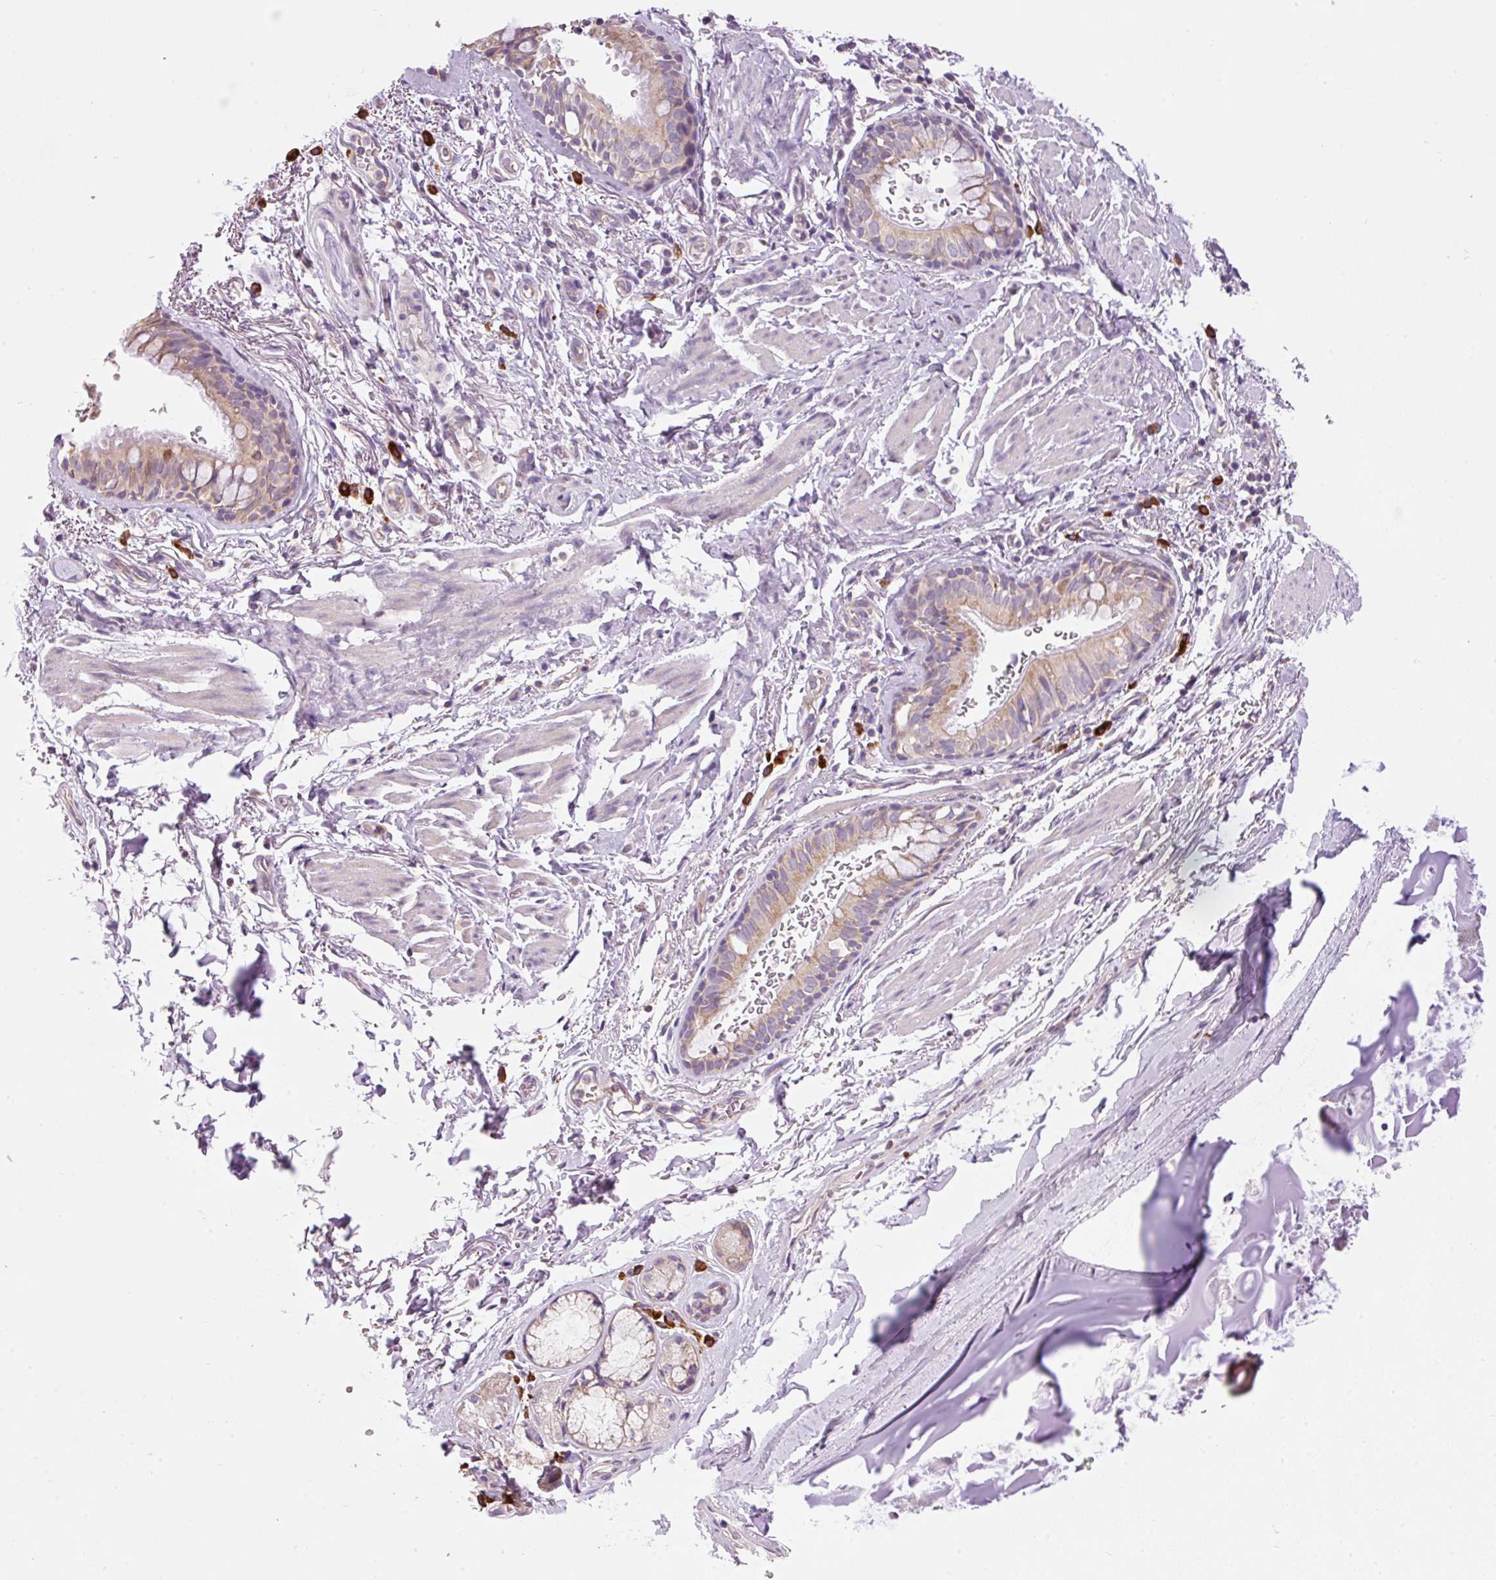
{"staining": {"intensity": "weak", "quantity": ">75%", "location": "cytoplasmic/membranous"}, "tissue": "bronchus", "cell_type": "Respiratory epithelial cells", "image_type": "normal", "snomed": [{"axis": "morphology", "description": "Normal tissue, NOS"}, {"axis": "topography", "description": "Bronchus"}], "caption": "The photomicrograph shows staining of benign bronchus, revealing weak cytoplasmic/membranous protein expression (brown color) within respiratory epithelial cells.", "gene": "PNPLA5", "patient": {"sex": "male", "age": 67}}